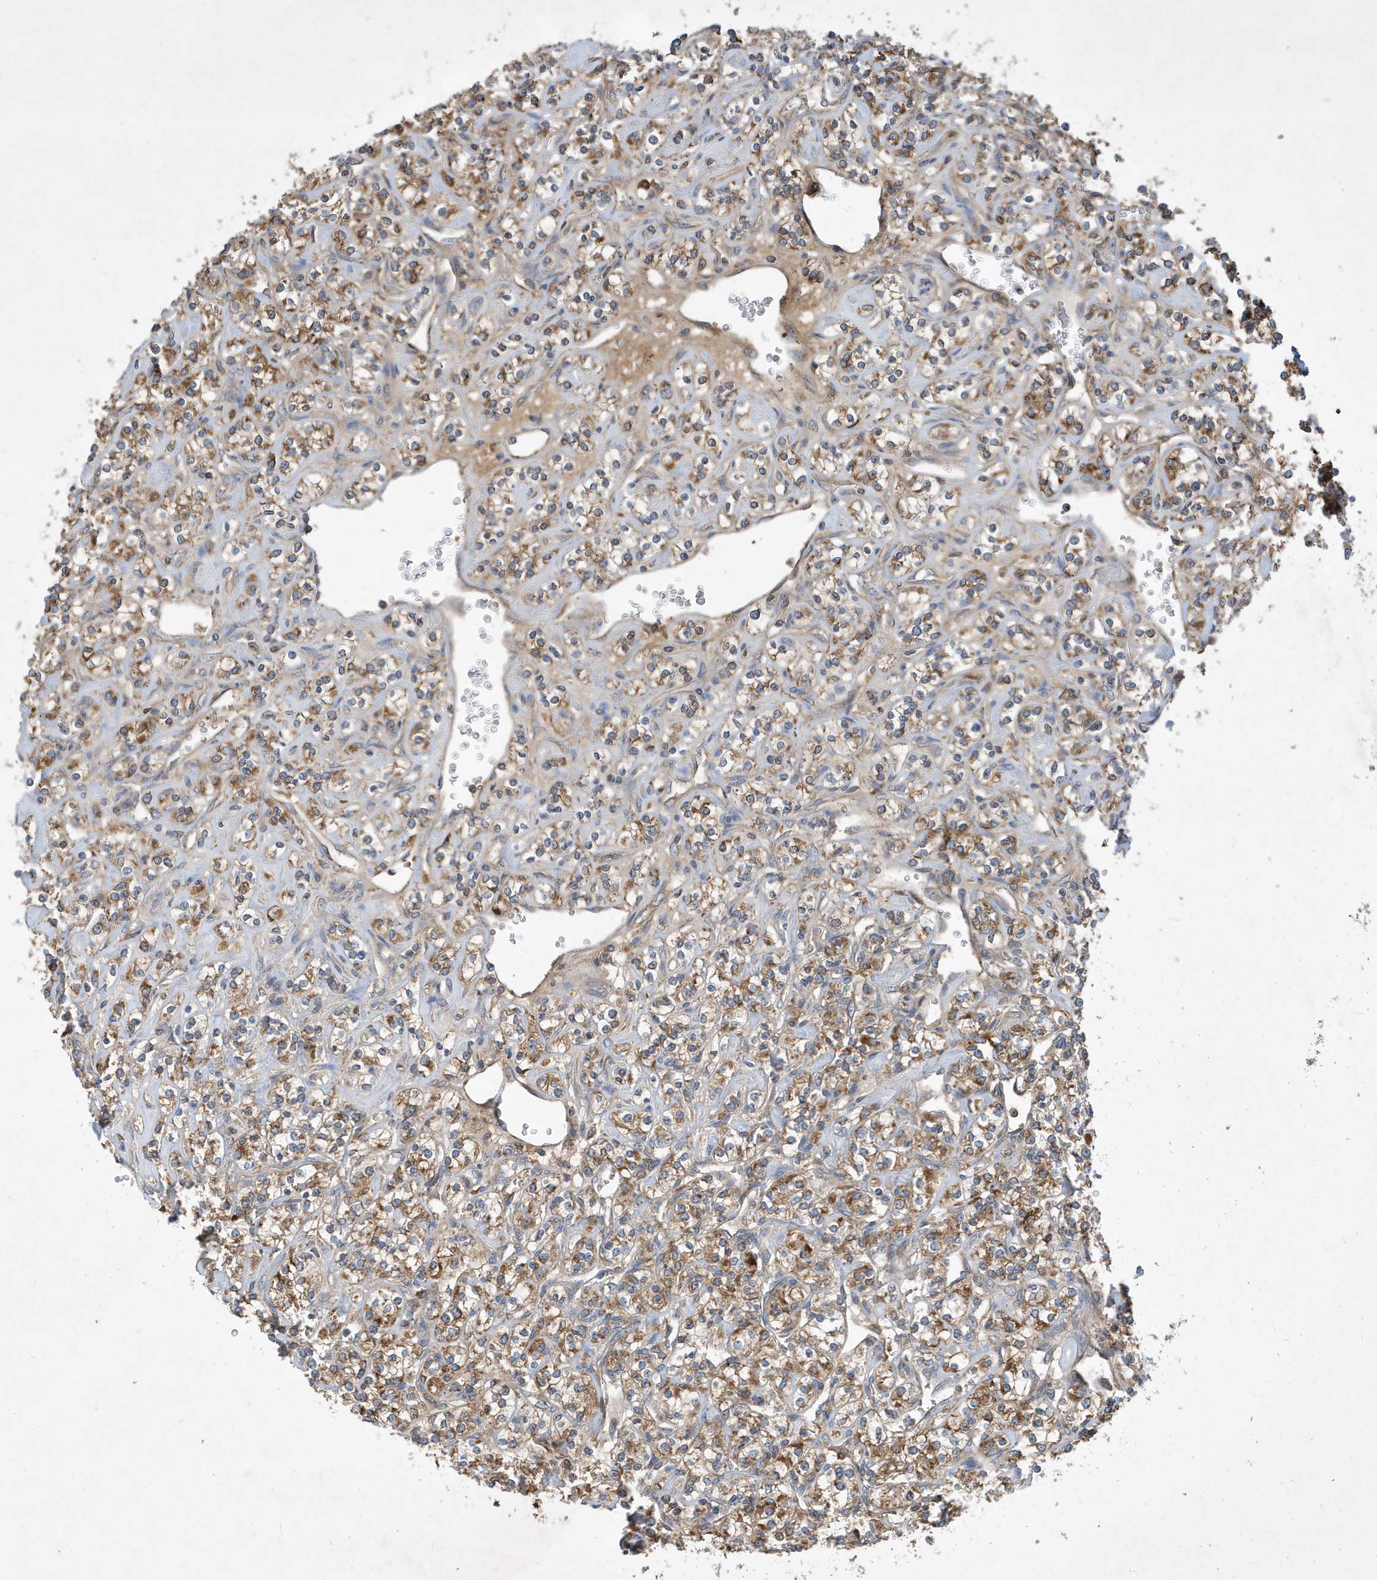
{"staining": {"intensity": "moderate", "quantity": ">75%", "location": "cytoplasmic/membranous"}, "tissue": "renal cancer", "cell_type": "Tumor cells", "image_type": "cancer", "snomed": [{"axis": "morphology", "description": "Adenocarcinoma, NOS"}, {"axis": "topography", "description": "Kidney"}], "caption": "An image of human renal cancer stained for a protein displays moderate cytoplasmic/membranous brown staining in tumor cells.", "gene": "STK19", "patient": {"sex": "male", "age": 77}}